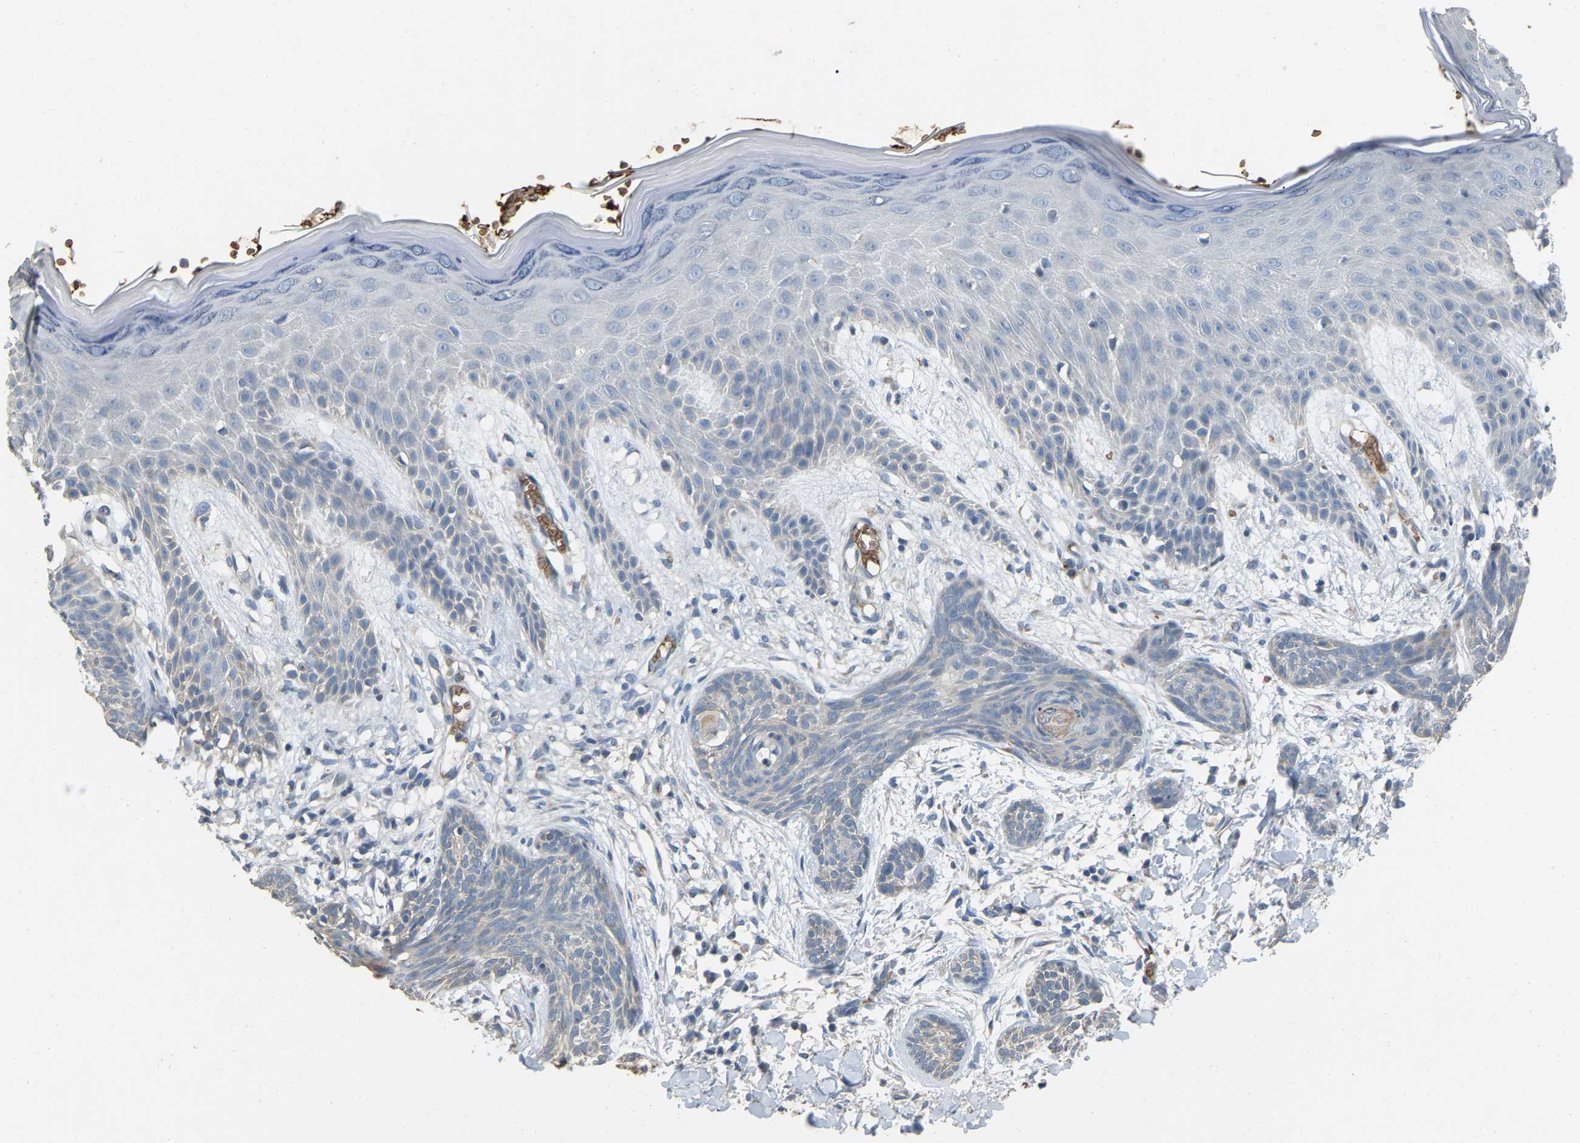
{"staining": {"intensity": "negative", "quantity": "none", "location": "none"}, "tissue": "skin cancer", "cell_type": "Tumor cells", "image_type": "cancer", "snomed": [{"axis": "morphology", "description": "Basal cell carcinoma"}, {"axis": "topography", "description": "Skin"}], "caption": "DAB immunohistochemical staining of human skin cancer (basal cell carcinoma) reveals no significant positivity in tumor cells.", "gene": "CFAP298", "patient": {"sex": "female", "age": 59}}